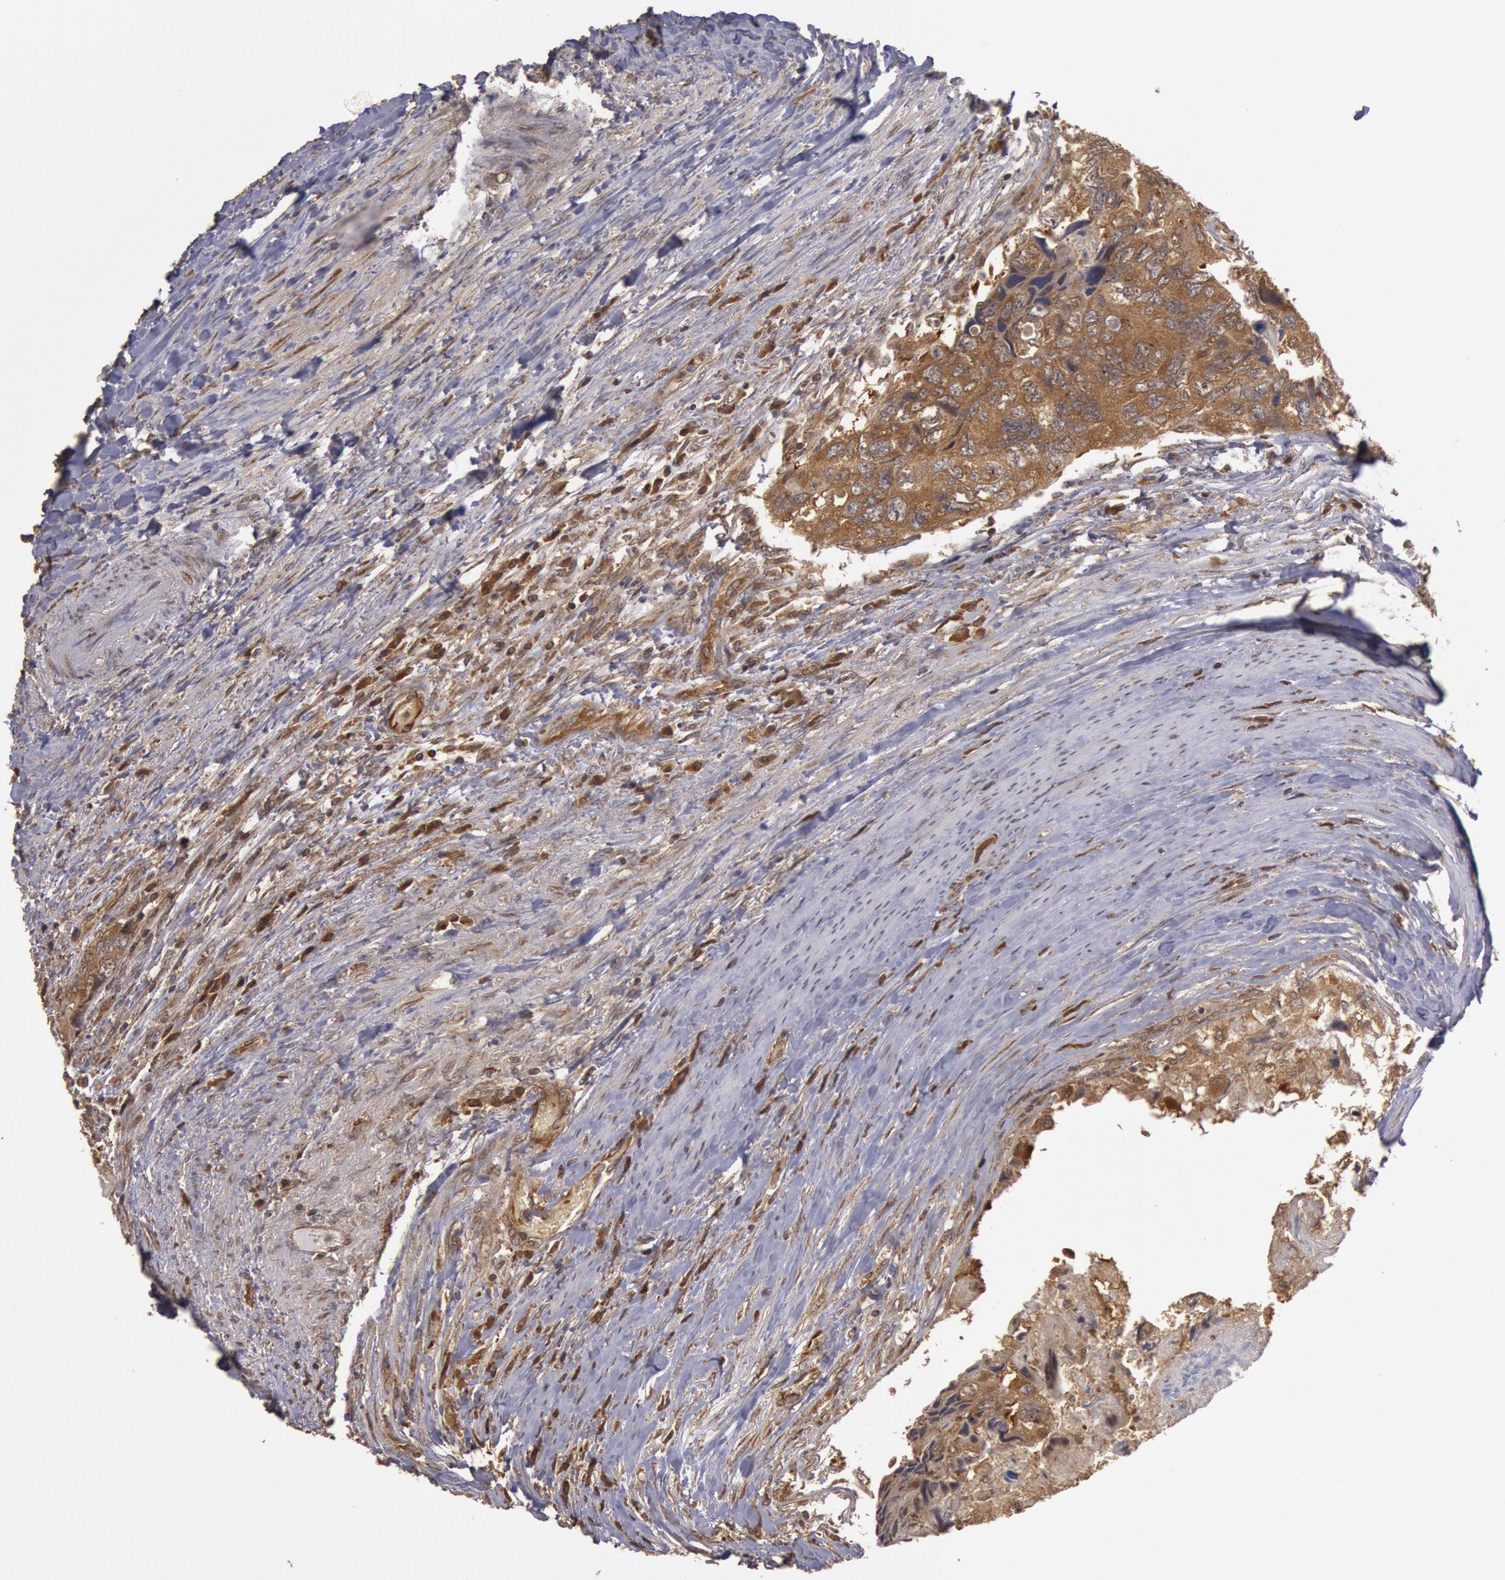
{"staining": {"intensity": "moderate", "quantity": ">75%", "location": "cytoplasmic/membranous"}, "tissue": "colorectal cancer", "cell_type": "Tumor cells", "image_type": "cancer", "snomed": [{"axis": "morphology", "description": "Adenocarcinoma, NOS"}, {"axis": "topography", "description": "Rectum"}], "caption": "Protein positivity by immunohistochemistry demonstrates moderate cytoplasmic/membranous positivity in approximately >75% of tumor cells in colorectal cancer.", "gene": "USP14", "patient": {"sex": "female", "age": 82}}